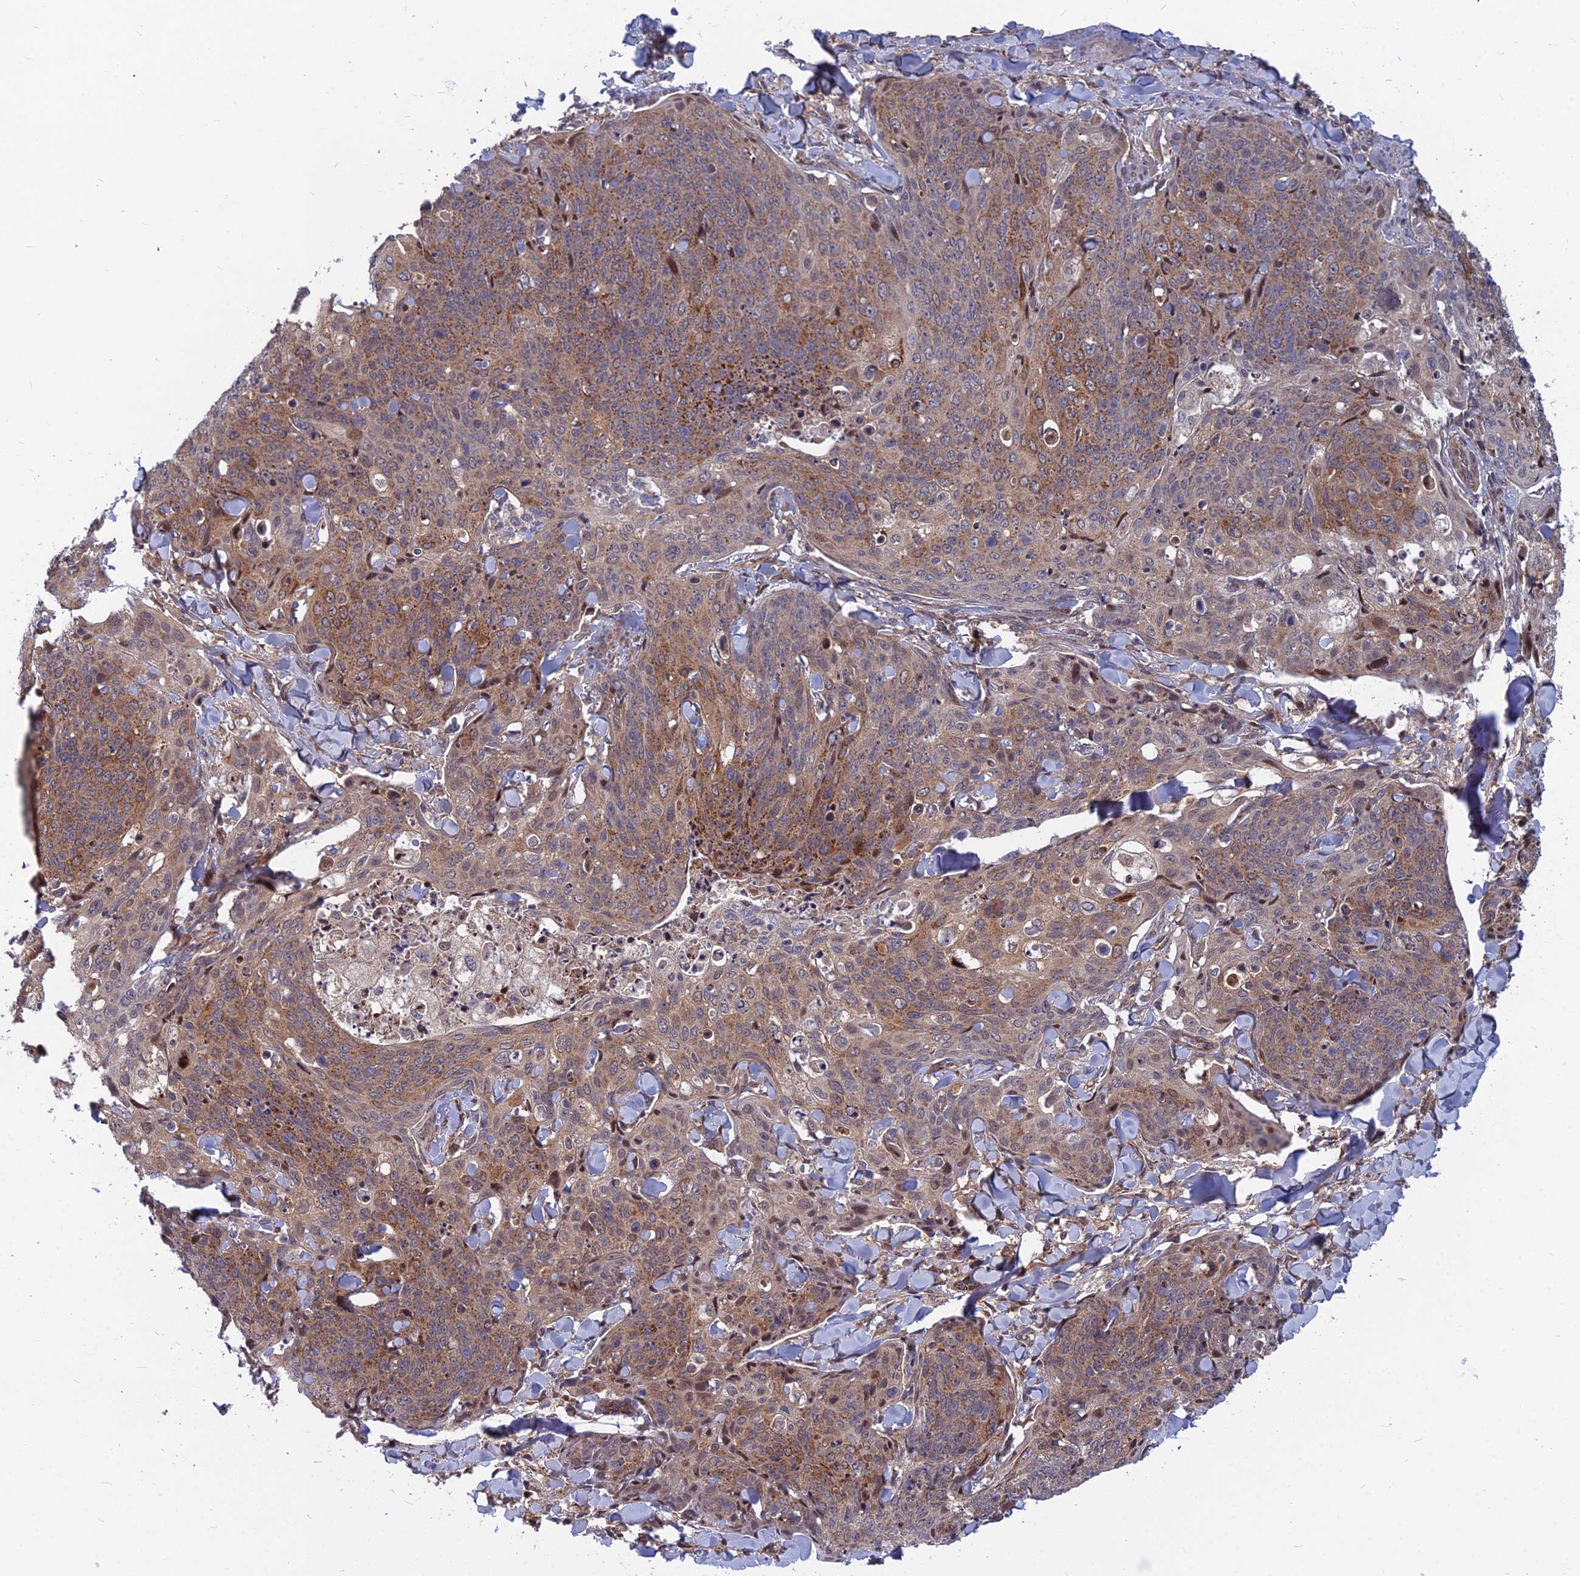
{"staining": {"intensity": "moderate", "quantity": "25%-75%", "location": "cytoplasmic/membranous"}, "tissue": "skin cancer", "cell_type": "Tumor cells", "image_type": "cancer", "snomed": [{"axis": "morphology", "description": "Squamous cell carcinoma, NOS"}, {"axis": "topography", "description": "Skin"}, {"axis": "topography", "description": "Vulva"}], "caption": "Approximately 25%-75% of tumor cells in human skin squamous cell carcinoma show moderate cytoplasmic/membranous protein positivity as visualized by brown immunohistochemical staining.", "gene": "COMMD2", "patient": {"sex": "female", "age": 85}}